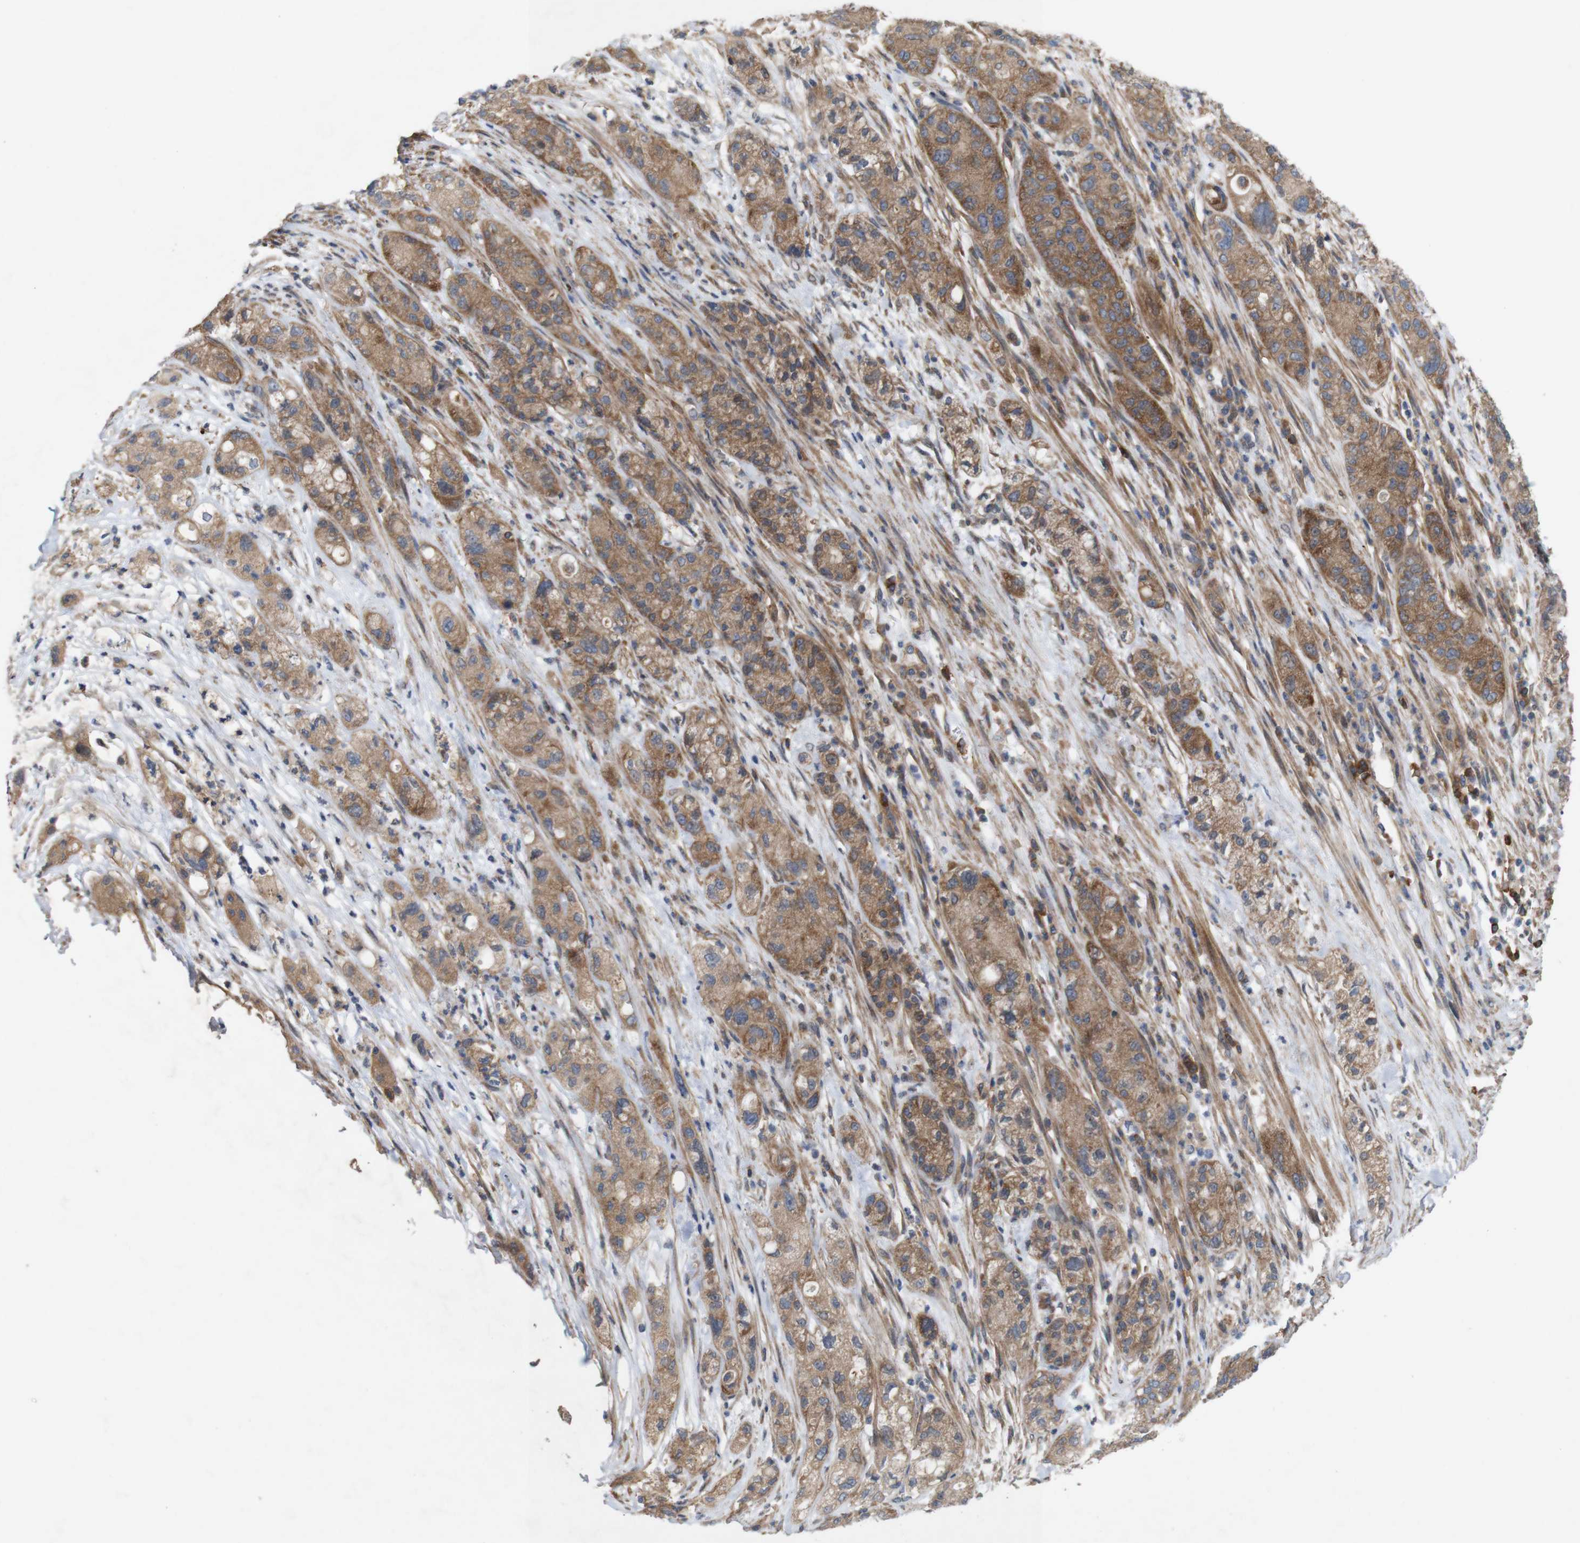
{"staining": {"intensity": "moderate", "quantity": ">75%", "location": "cytoplasmic/membranous"}, "tissue": "pancreatic cancer", "cell_type": "Tumor cells", "image_type": "cancer", "snomed": [{"axis": "morphology", "description": "Adenocarcinoma, NOS"}, {"axis": "topography", "description": "Pancreas"}], "caption": "Human pancreatic adenocarcinoma stained with a brown dye demonstrates moderate cytoplasmic/membranous positive positivity in approximately >75% of tumor cells.", "gene": "SIGLEC8", "patient": {"sex": "female", "age": 78}}